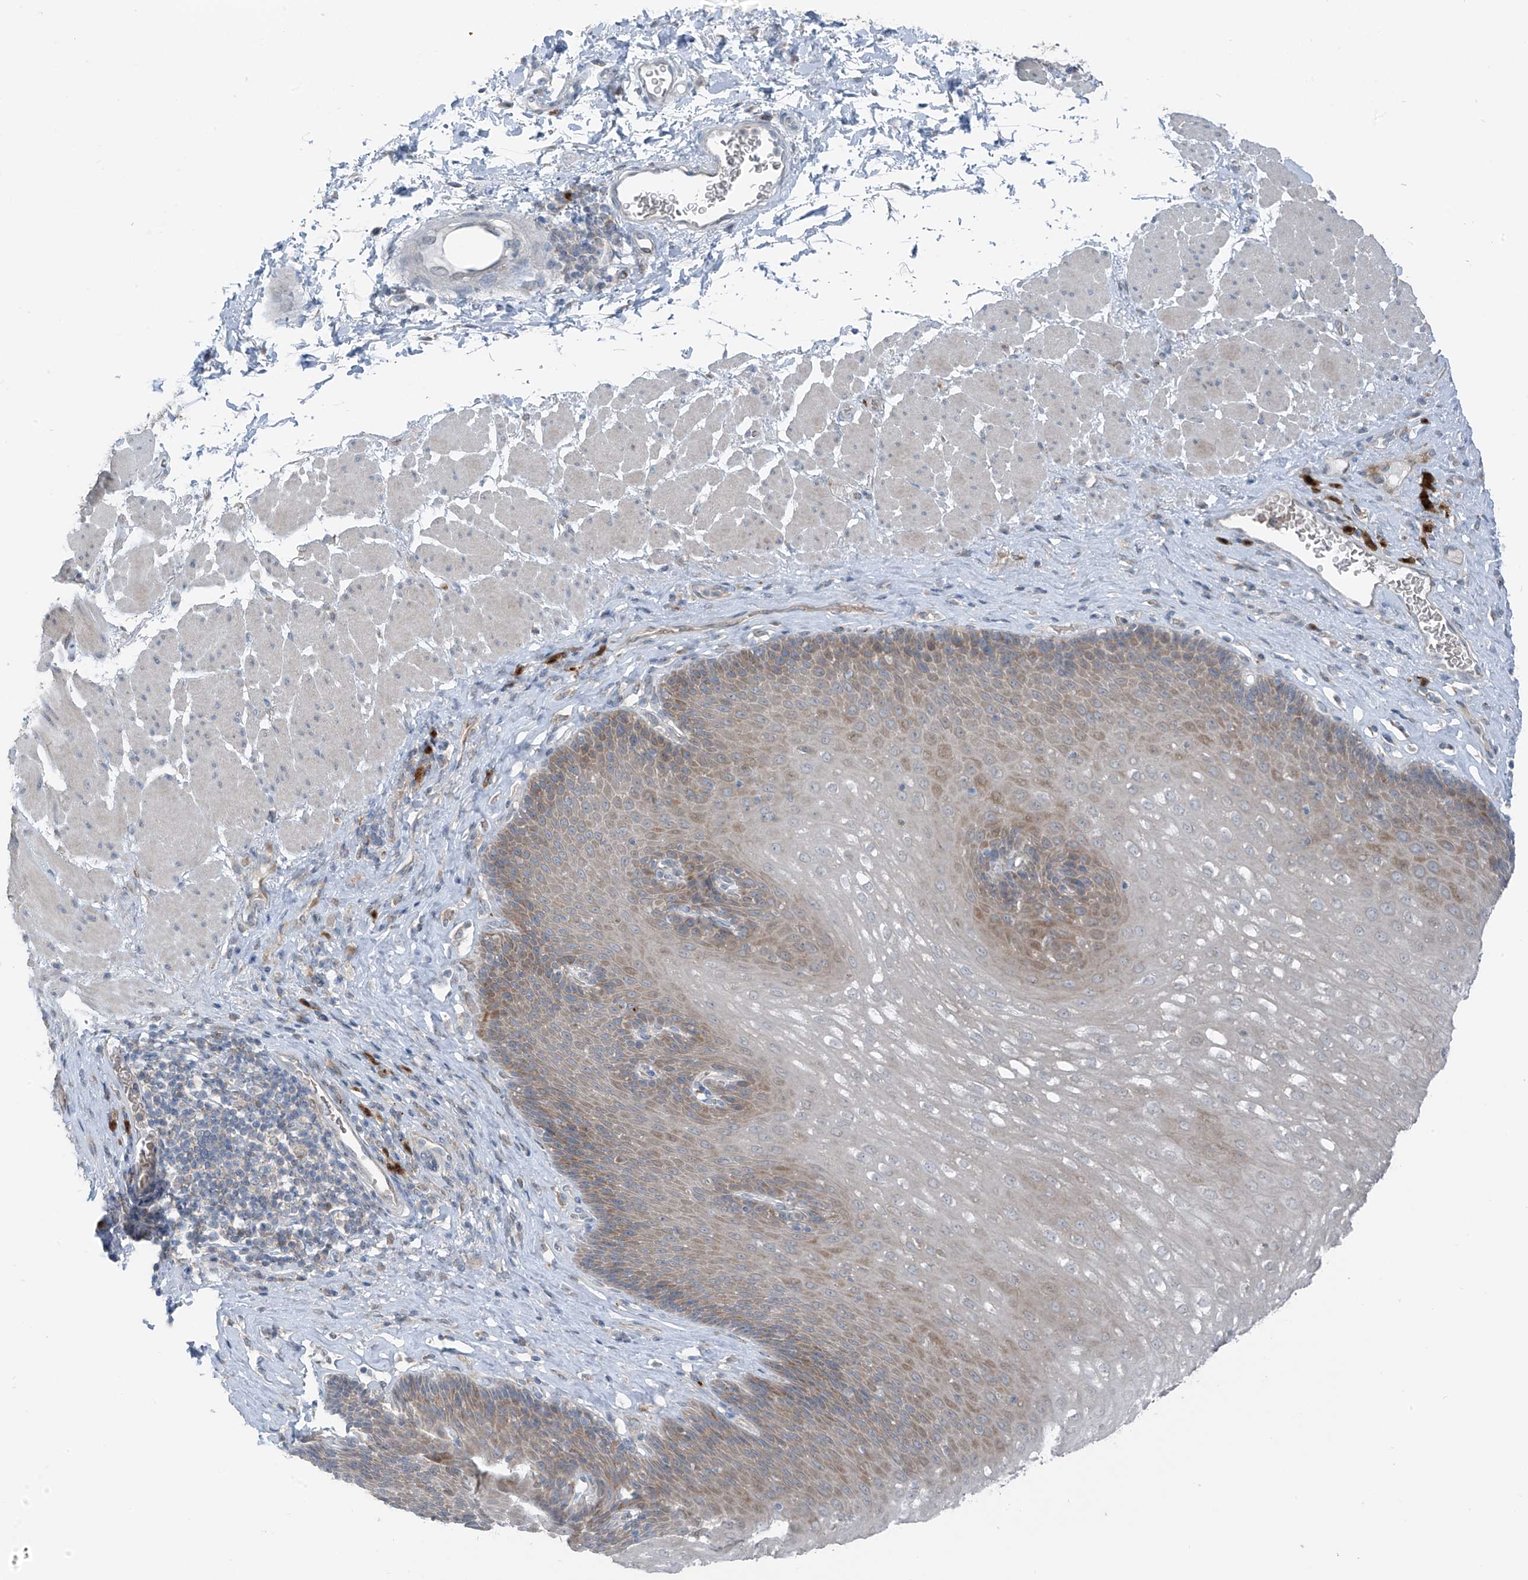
{"staining": {"intensity": "weak", "quantity": "<25%", "location": "cytoplasmic/membranous"}, "tissue": "esophagus", "cell_type": "Squamous epithelial cells", "image_type": "normal", "snomed": [{"axis": "morphology", "description": "Normal tissue, NOS"}, {"axis": "topography", "description": "Esophagus"}], "caption": "Squamous epithelial cells are negative for brown protein staining in benign esophagus. (IHC, brightfield microscopy, high magnification).", "gene": "SLC12A6", "patient": {"sex": "female", "age": 66}}